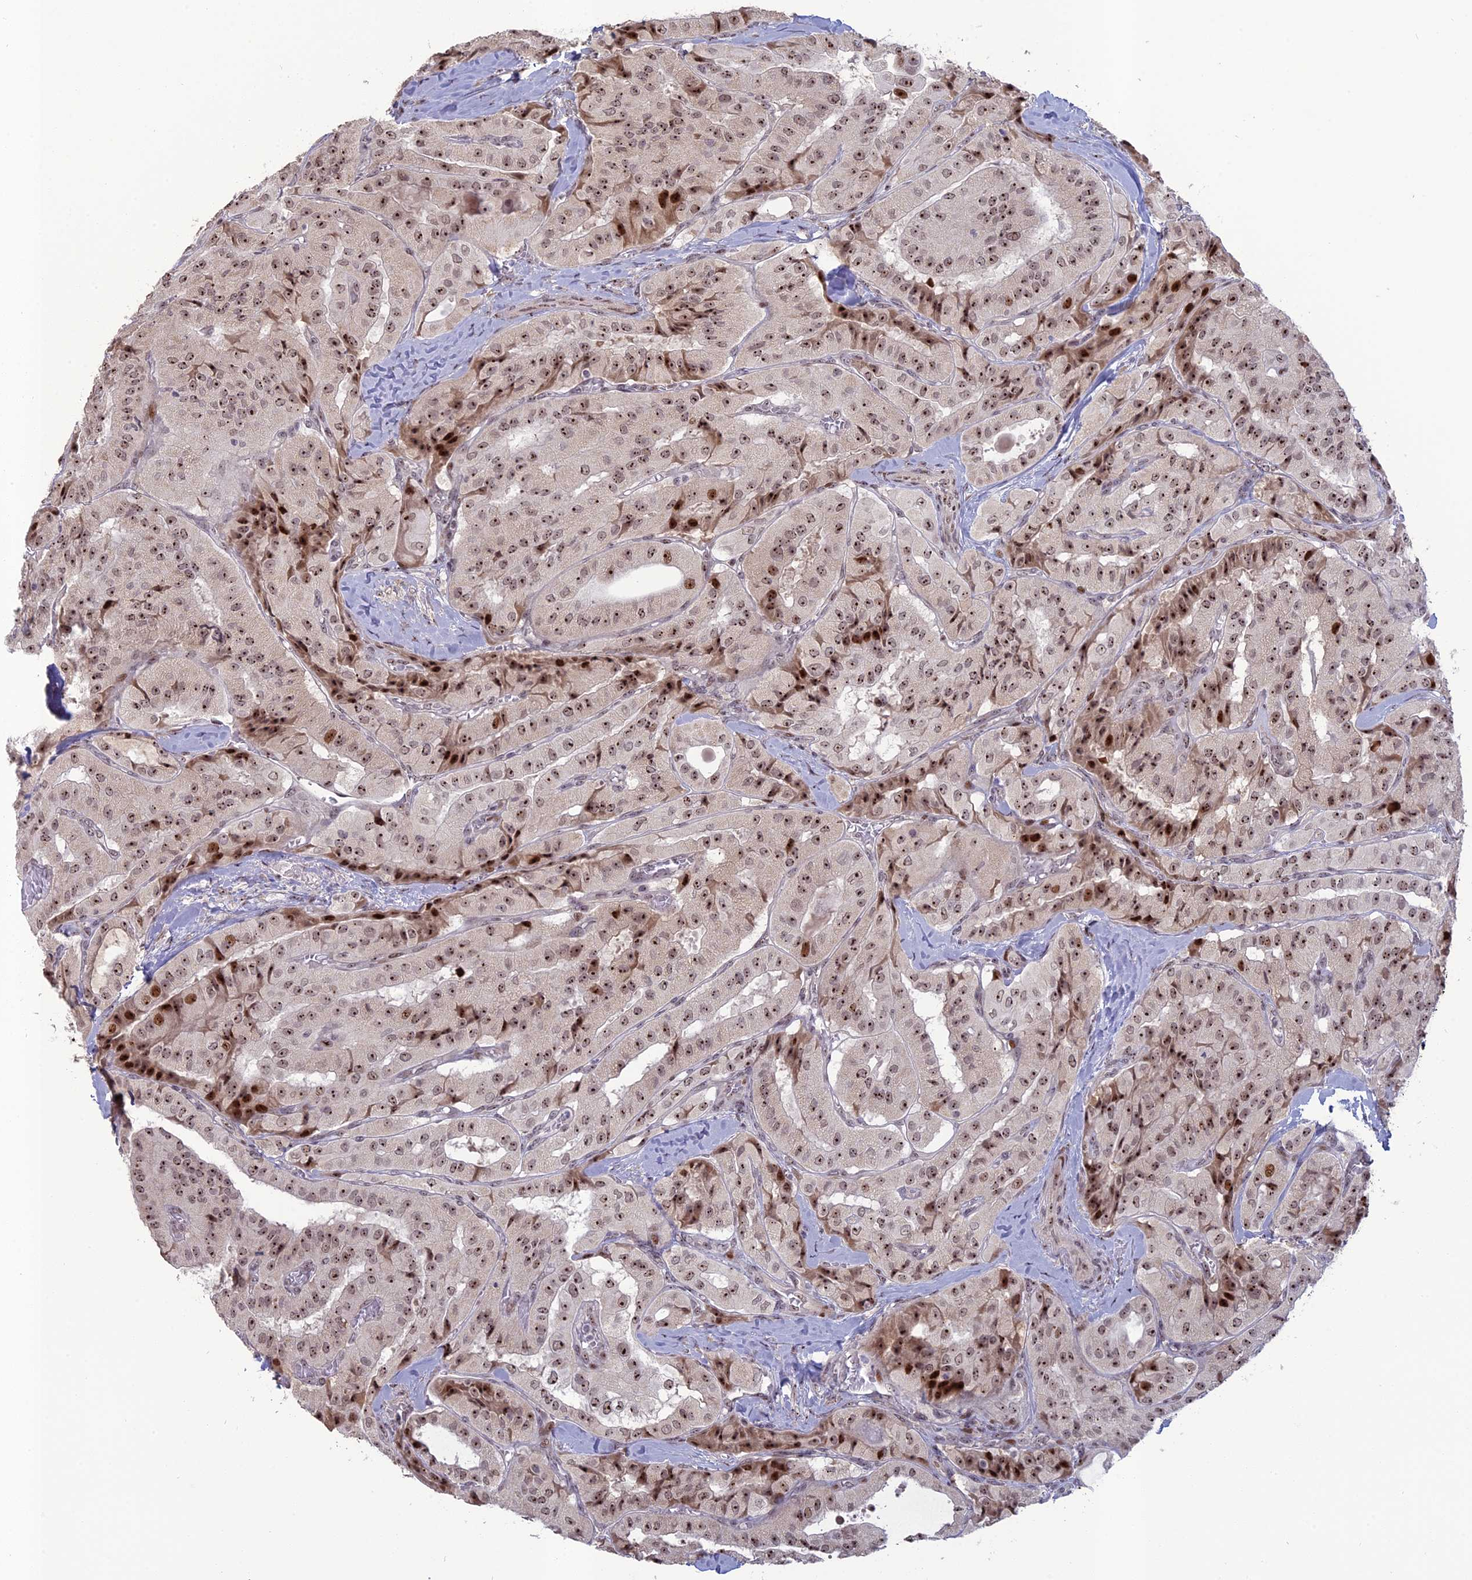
{"staining": {"intensity": "strong", "quantity": ">75%", "location": "nuclear"}, "tissue": "thyroid cancer", "cell_type": "Tumor cells", "image_type": "cancer", "snomed": [{"axis": "morphology", "description": "Normal tissue, NOS"}, {"axis": "morphology", "description": "Papillary adenocarcinoma, NOS"}, {"axis": "topography", "description": "Thyroid gland"}], "caption": "Thyroid cancer (papillary adenocarcinoma) tissue demonstrates strong nuclear positivity in about >75% of tumor cells, visualized by immunohistochemistry.", "gene": "FAM131A", "patient": {"sex": "female", "age": 59}}